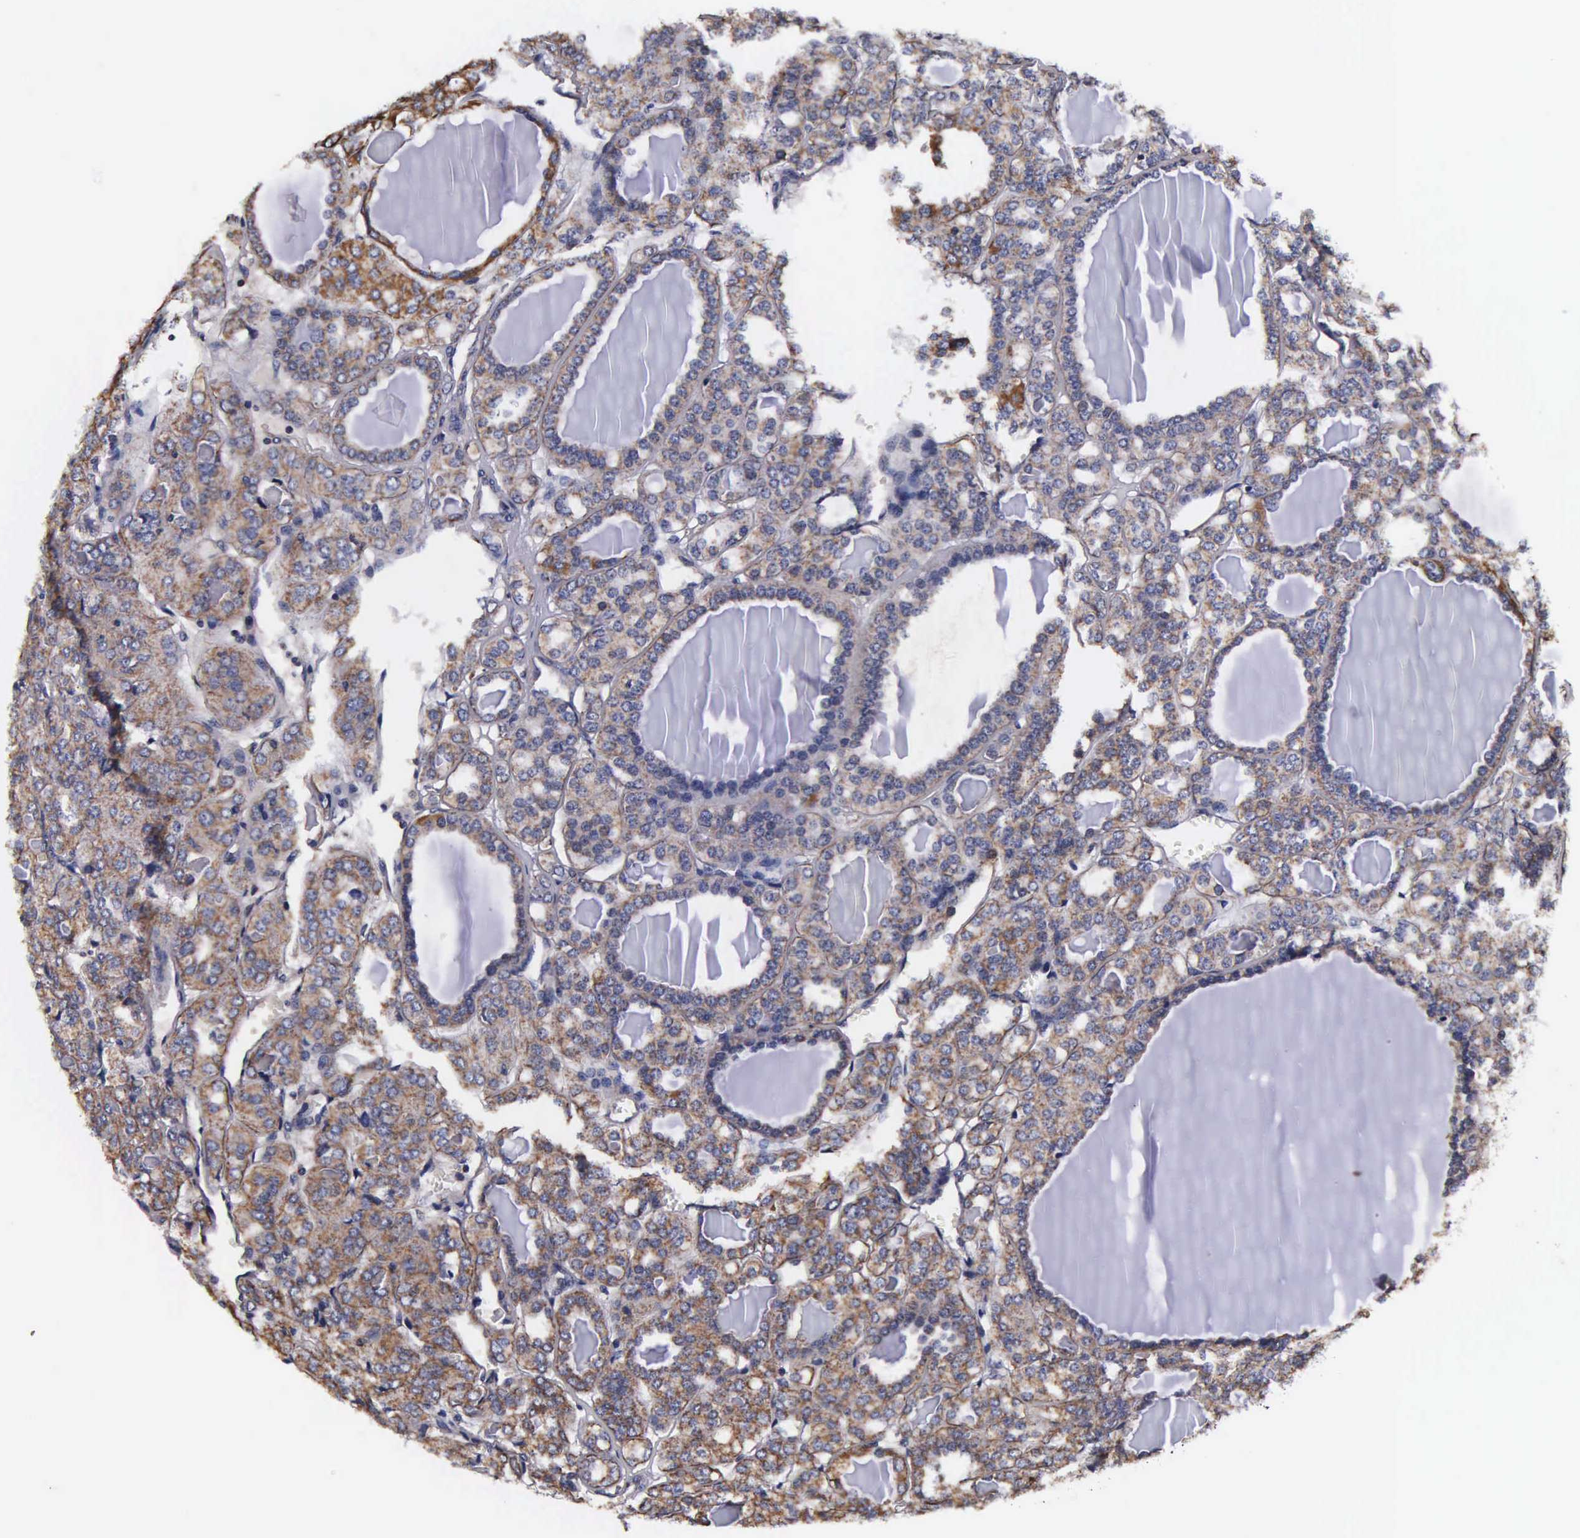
{"staining": {"intensity": "weak", "quantity": ">75%", "location": "cytoplasmic/membranous"}, "tissue": "thyroid cancer", "cell_type": "Tumor cells", "image_type": "cancer", "snomed": [{"axis": "morphology", "description": "Follicular adenoma carcinoma, NOS"}, {"axis": "topography", "description": "Thyroid gland"}], "caption": "The image demonstrates a brown stain indicating the presence of a protein in the cytoplasmic/membranous of tumor cells in thyroid cancer (follicular adenoma carcinoma).", "gene": "PSMA3", "patient": {"sex": "female", "age": 71}}